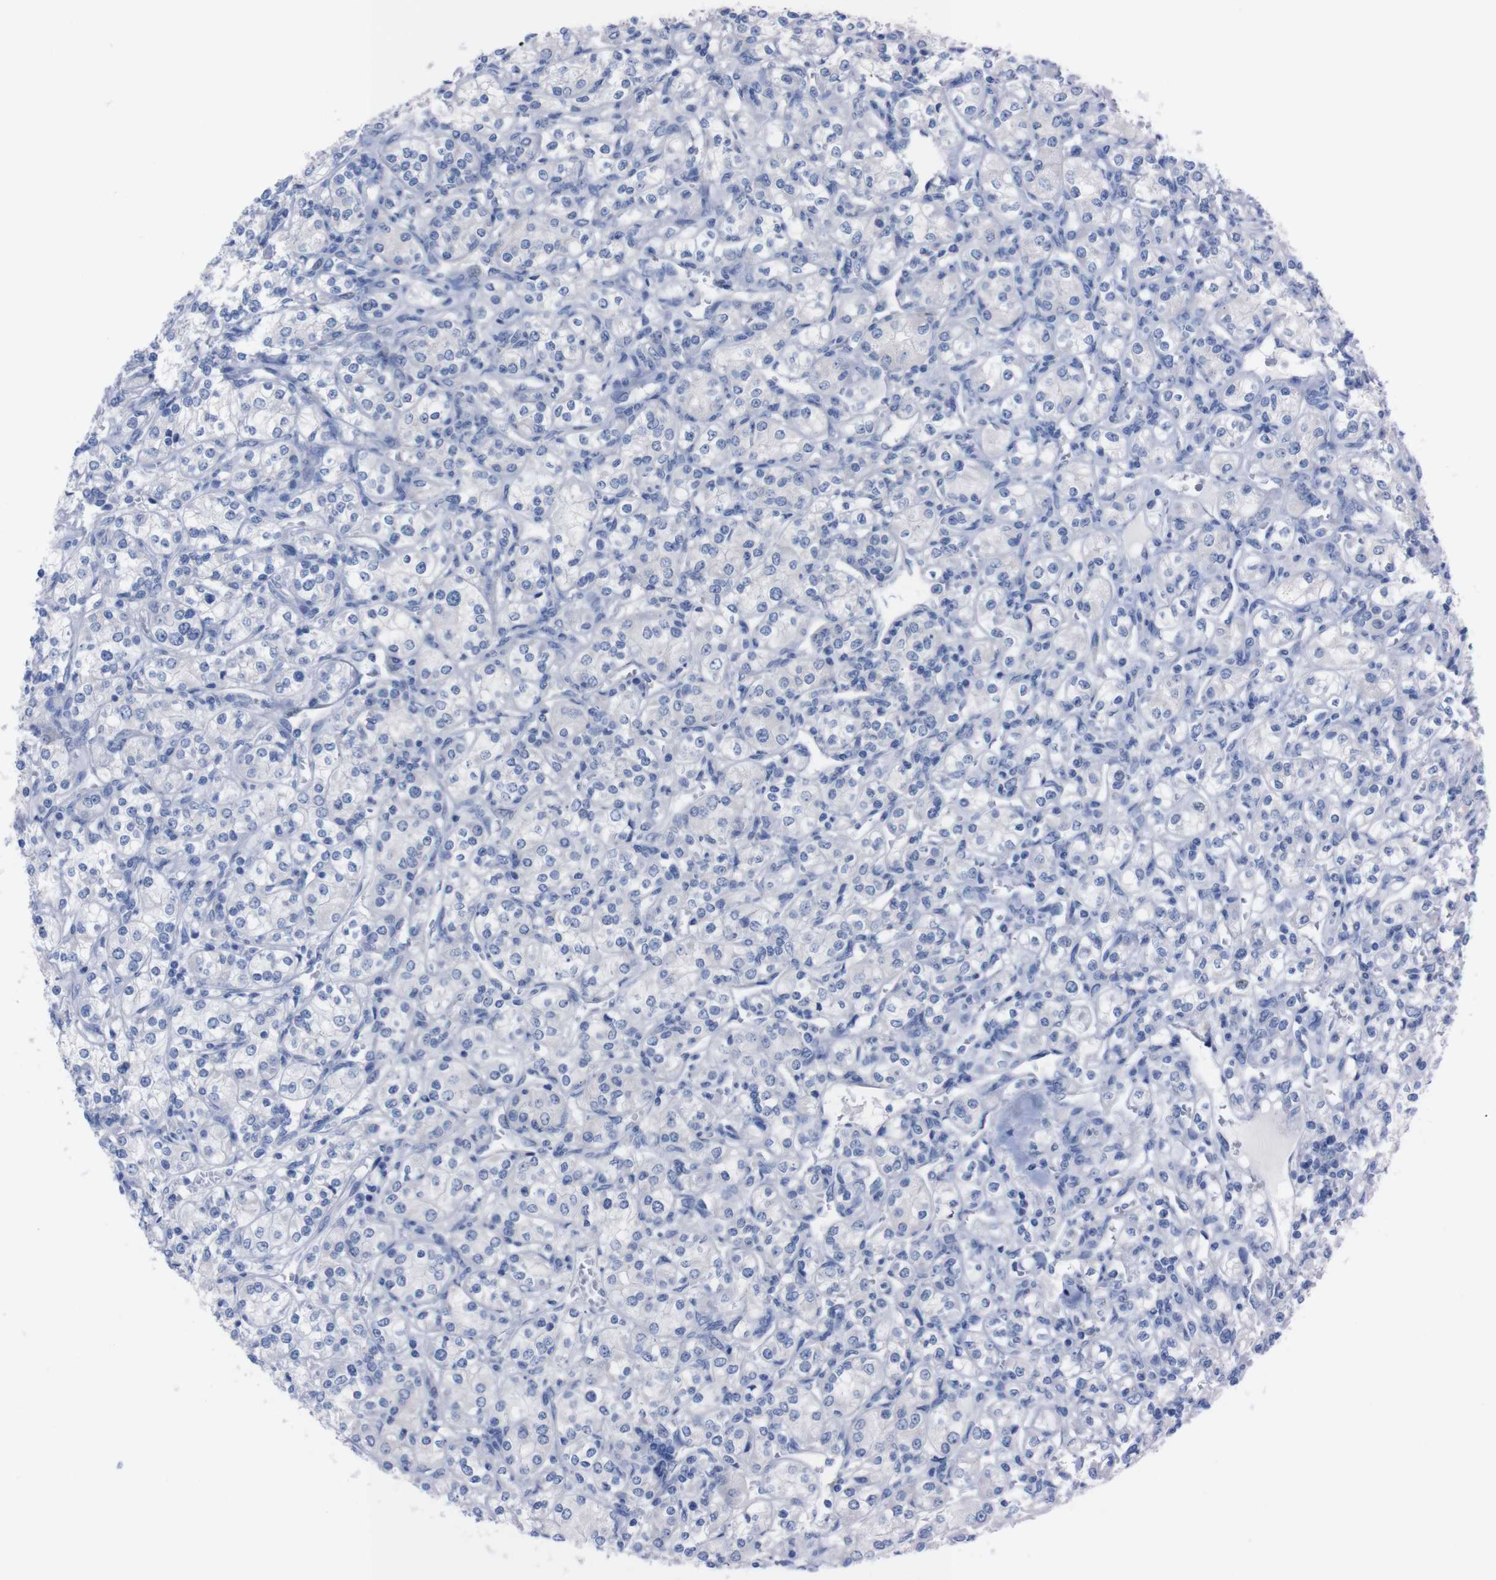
{"staining": {"intensity": "negative", "quantity": "none", "location": "none"}, "tissue": "renal cancer", "cell_type": "Tumor cells", "image_type": "cancer", "snomed": [{"axis": "morphology", "description": "Adenocarcinoma, NOS"}, {"axis": "topography", "description": "Kidney"}], "caption": "IHC micrograph of neoplastic tissue: renal cancer (adenocarcinoma) stained with DAB (3,3'-diaminobenzidine) exhibits no significant protein expression in tumor cells.", "gene": "TMEM243", "patient": {"sex": "male", "age": 77}}